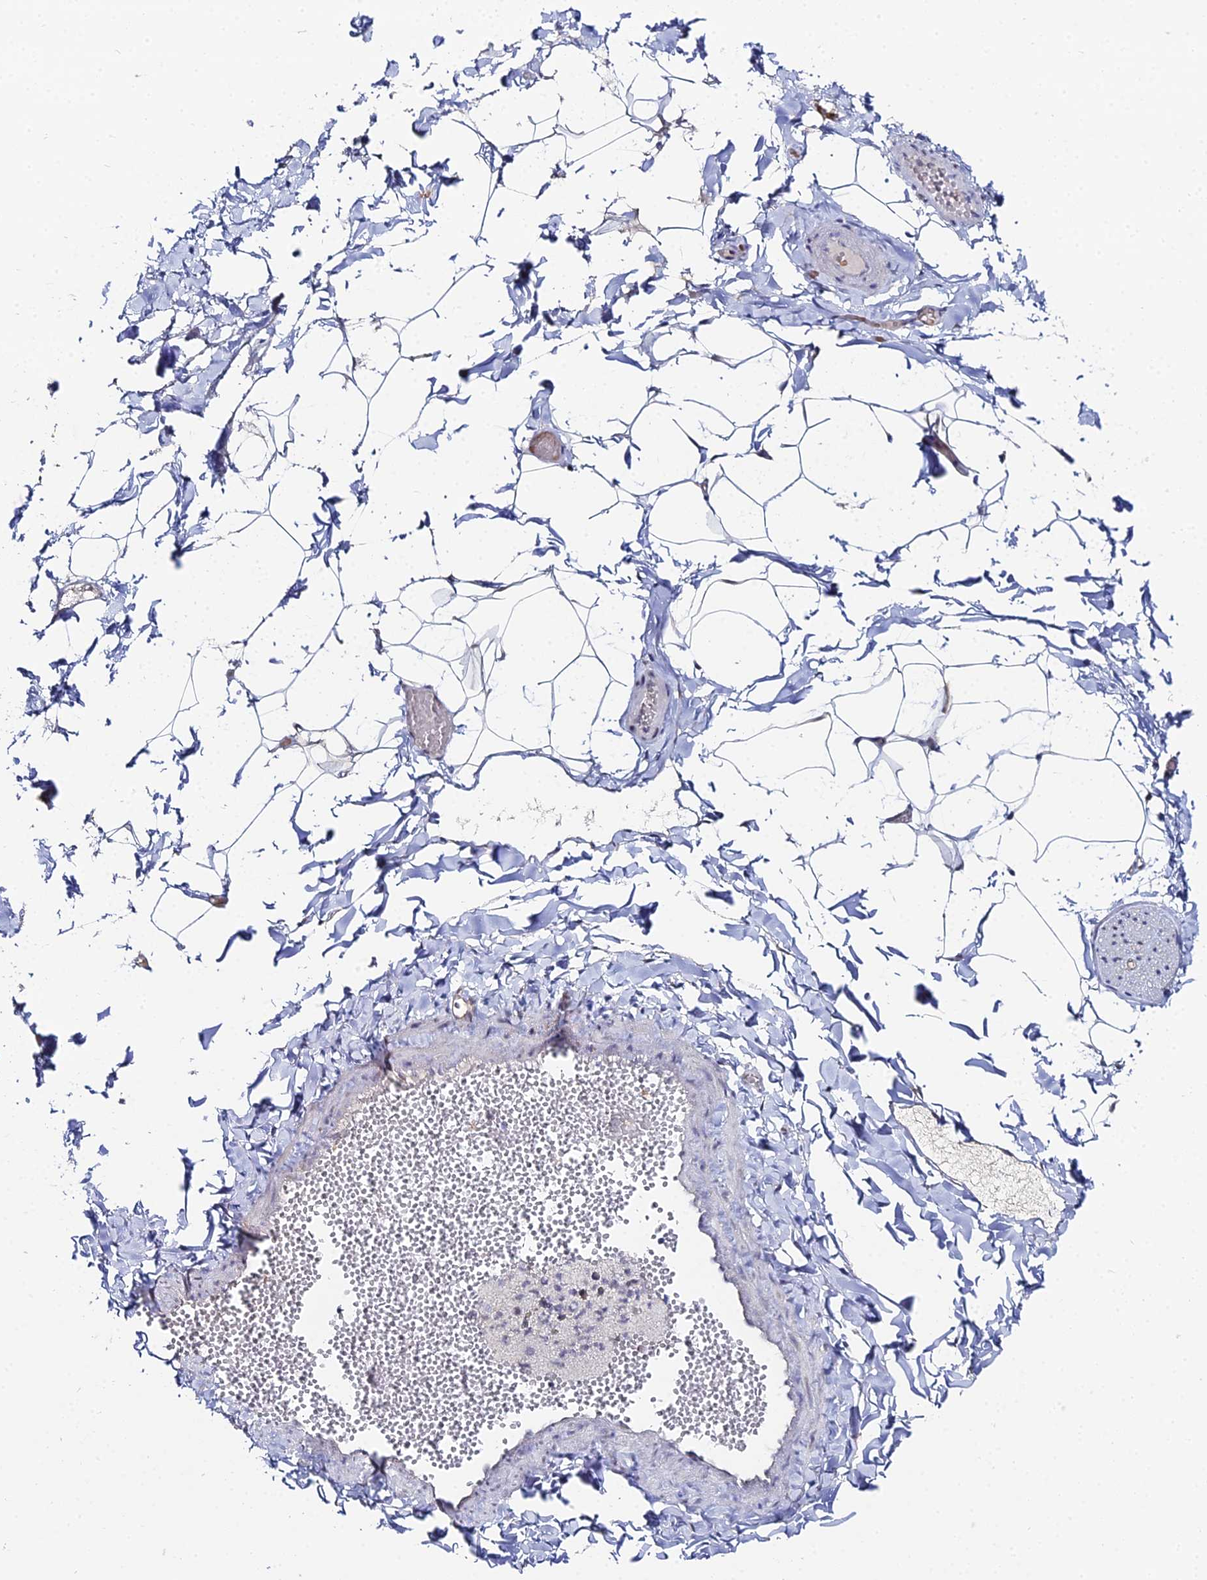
{"staining": {"intensity": "negative", "quantity": "none", "location": "none"}, "tissue": "adipose tissue", "cell_type": "Adipocytes", "image_type": "normal", "snomed": [{"axis": "morphology", "description": "Normal tissue, NOS"}, {"axis": "topography", "description": "Gallbladder"}, {"axis": "topography", "description": "Peripheral nerve tissue"}], "caption": "Human adipose tissue stained for a protein using immunohistochemistry displays no positivity in adipocytes.", "gene": "THAP4", "patient": {"sex": "male", "age": 38}}